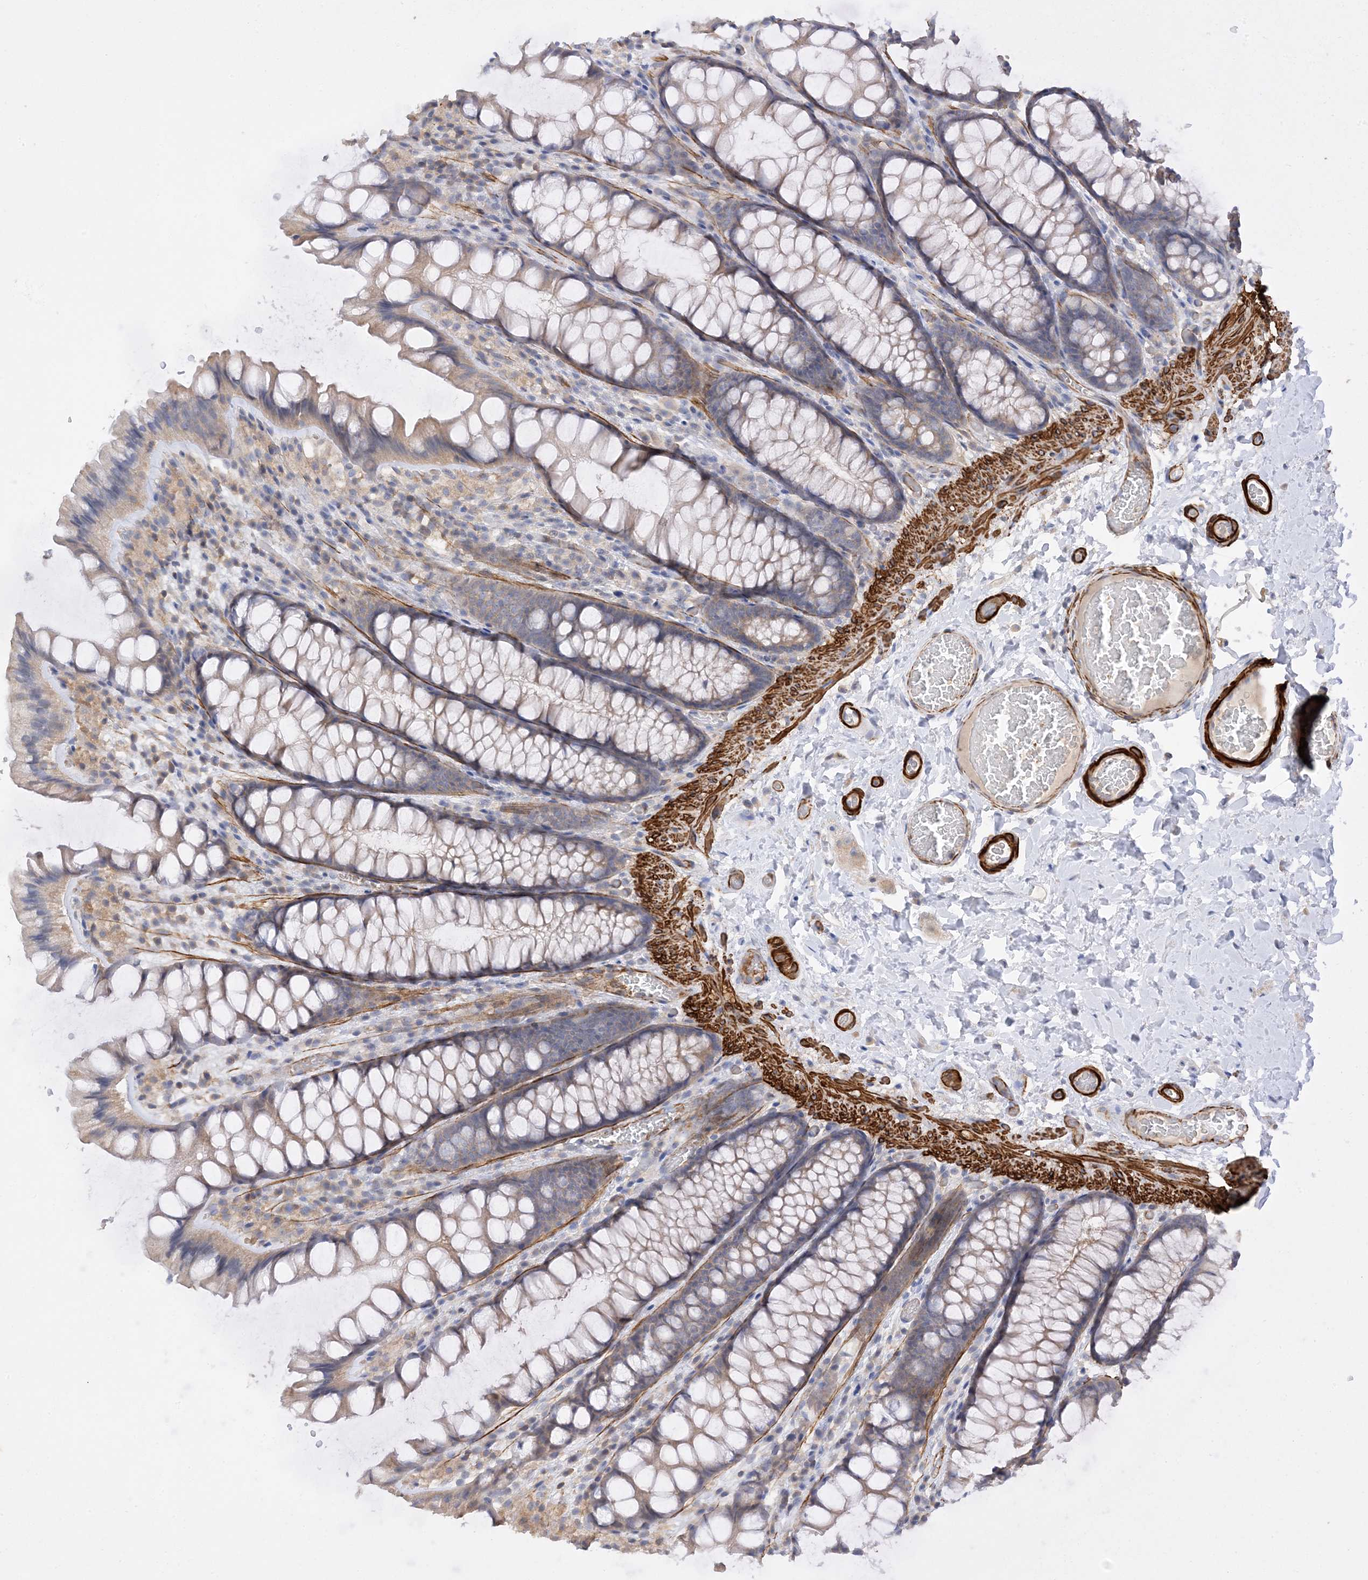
{"staining": {"intensity": "weak", "quantity": ">75%", "location": "cytoplasmic/membranous"}, "tissue": "colon", "cell_type": "Endothelial cells", "image_type": "normal", "snomed": [{"axis": "morphology", "description": "Normal tissue, NOS"}, {"axis": "topography", "description": "Colon"}], "caption": "Protein positivity by immunohistochemistry (IHC) demonstrates weak cytoplasmic/membranous positivity in approximately >75% of endothelial cells in benign colon.", "gene": "KIFBP", "patient": {"sex": "male", "age": 47}}